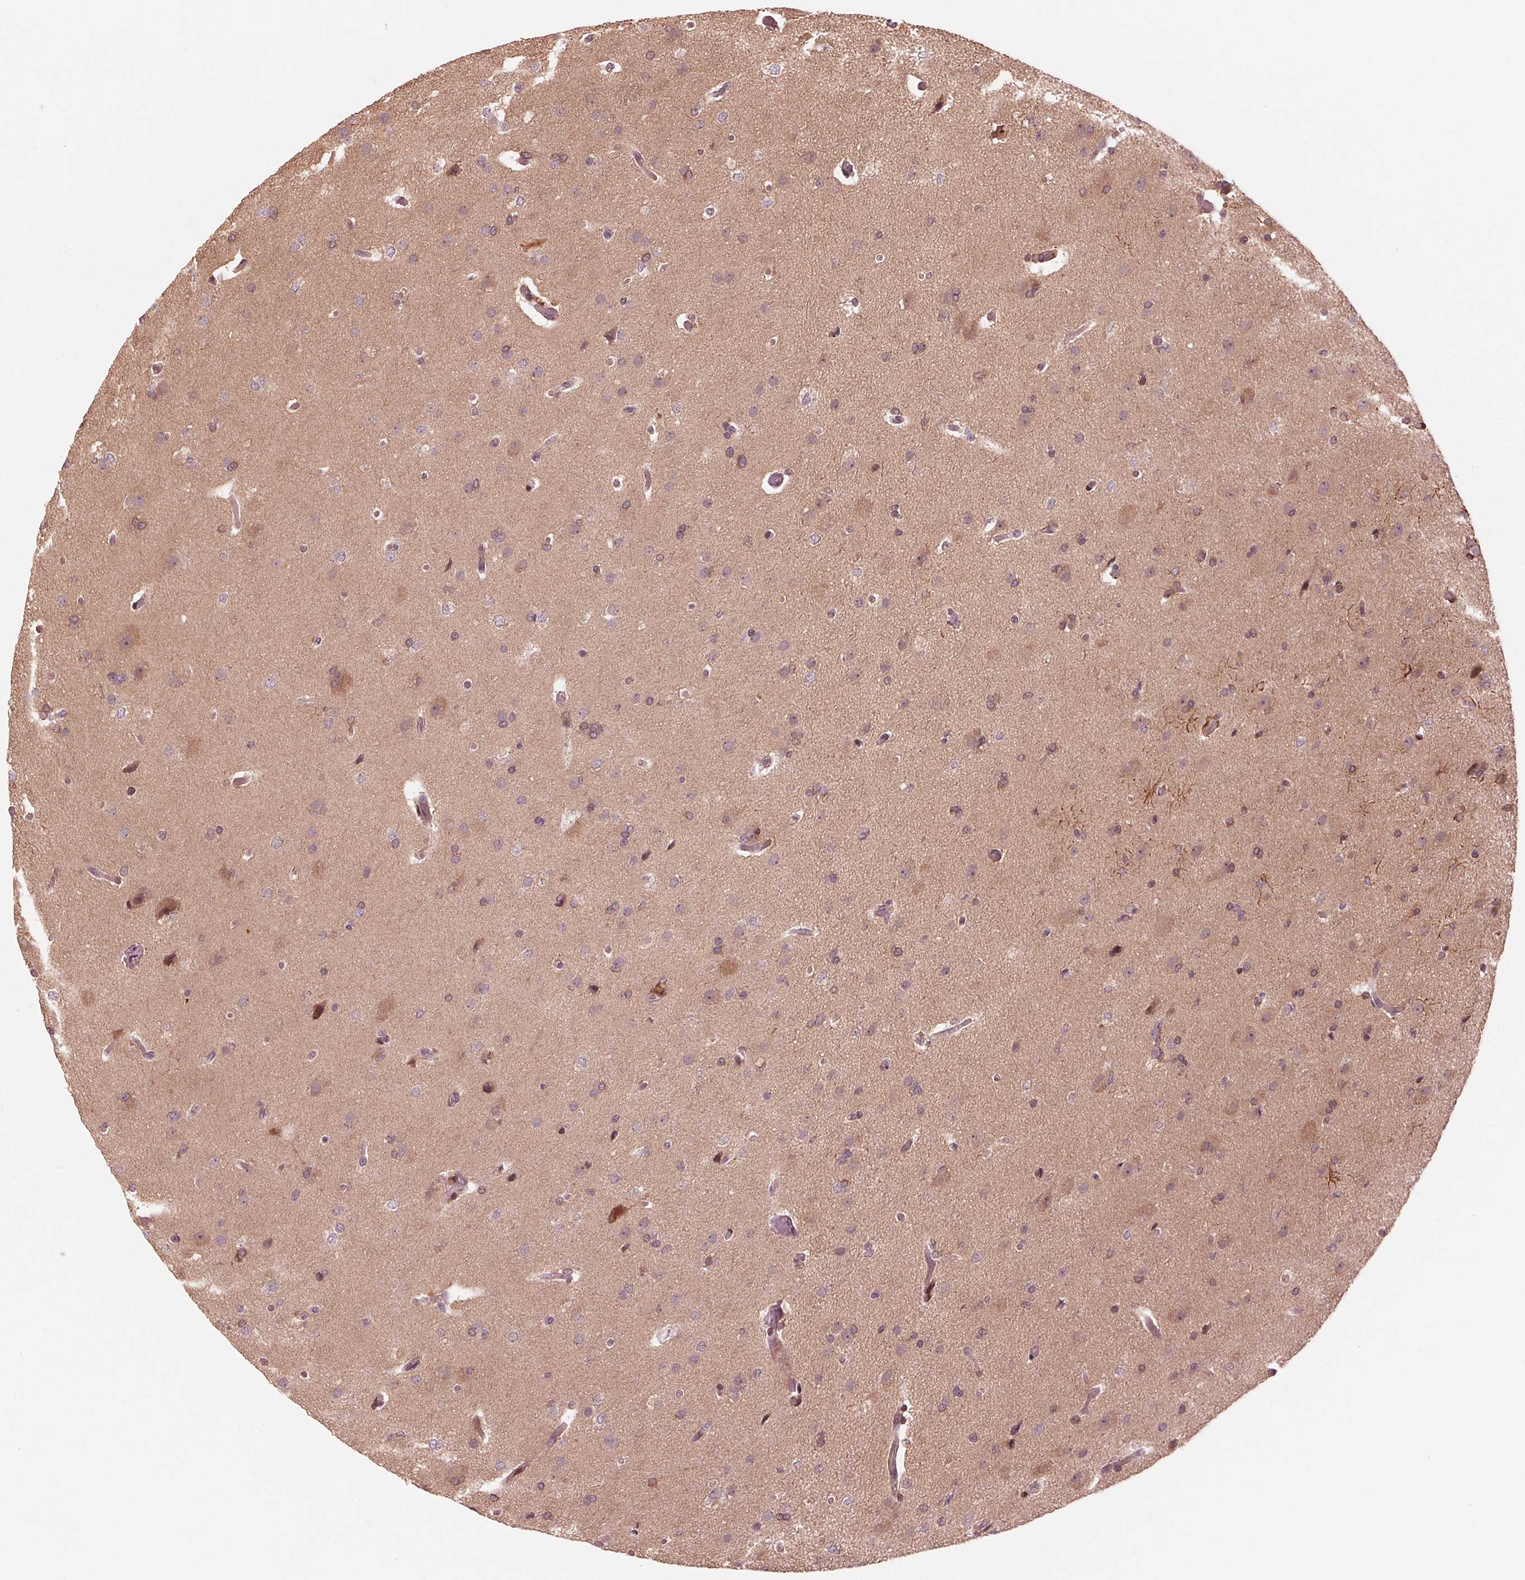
{"staining": {"intensity": "weak", "quantity": "25%-75%", "location": "cytoplasmic/membranous"}, "tissue": "glioma", "cell_type": "Tumor cells", "image_type": "cancer", "snomed": [{"axis": "morphology", "description": "Glioma, malignant, High grade"}, {"axis": "topography", "description": "Brain"}], "caption": "Glioma stained for a protein shows weak cytoplasmic/membranous positivity in tumor cells.", "gene": "CMIP", "patient": {"sex": "male", "age": 68}}